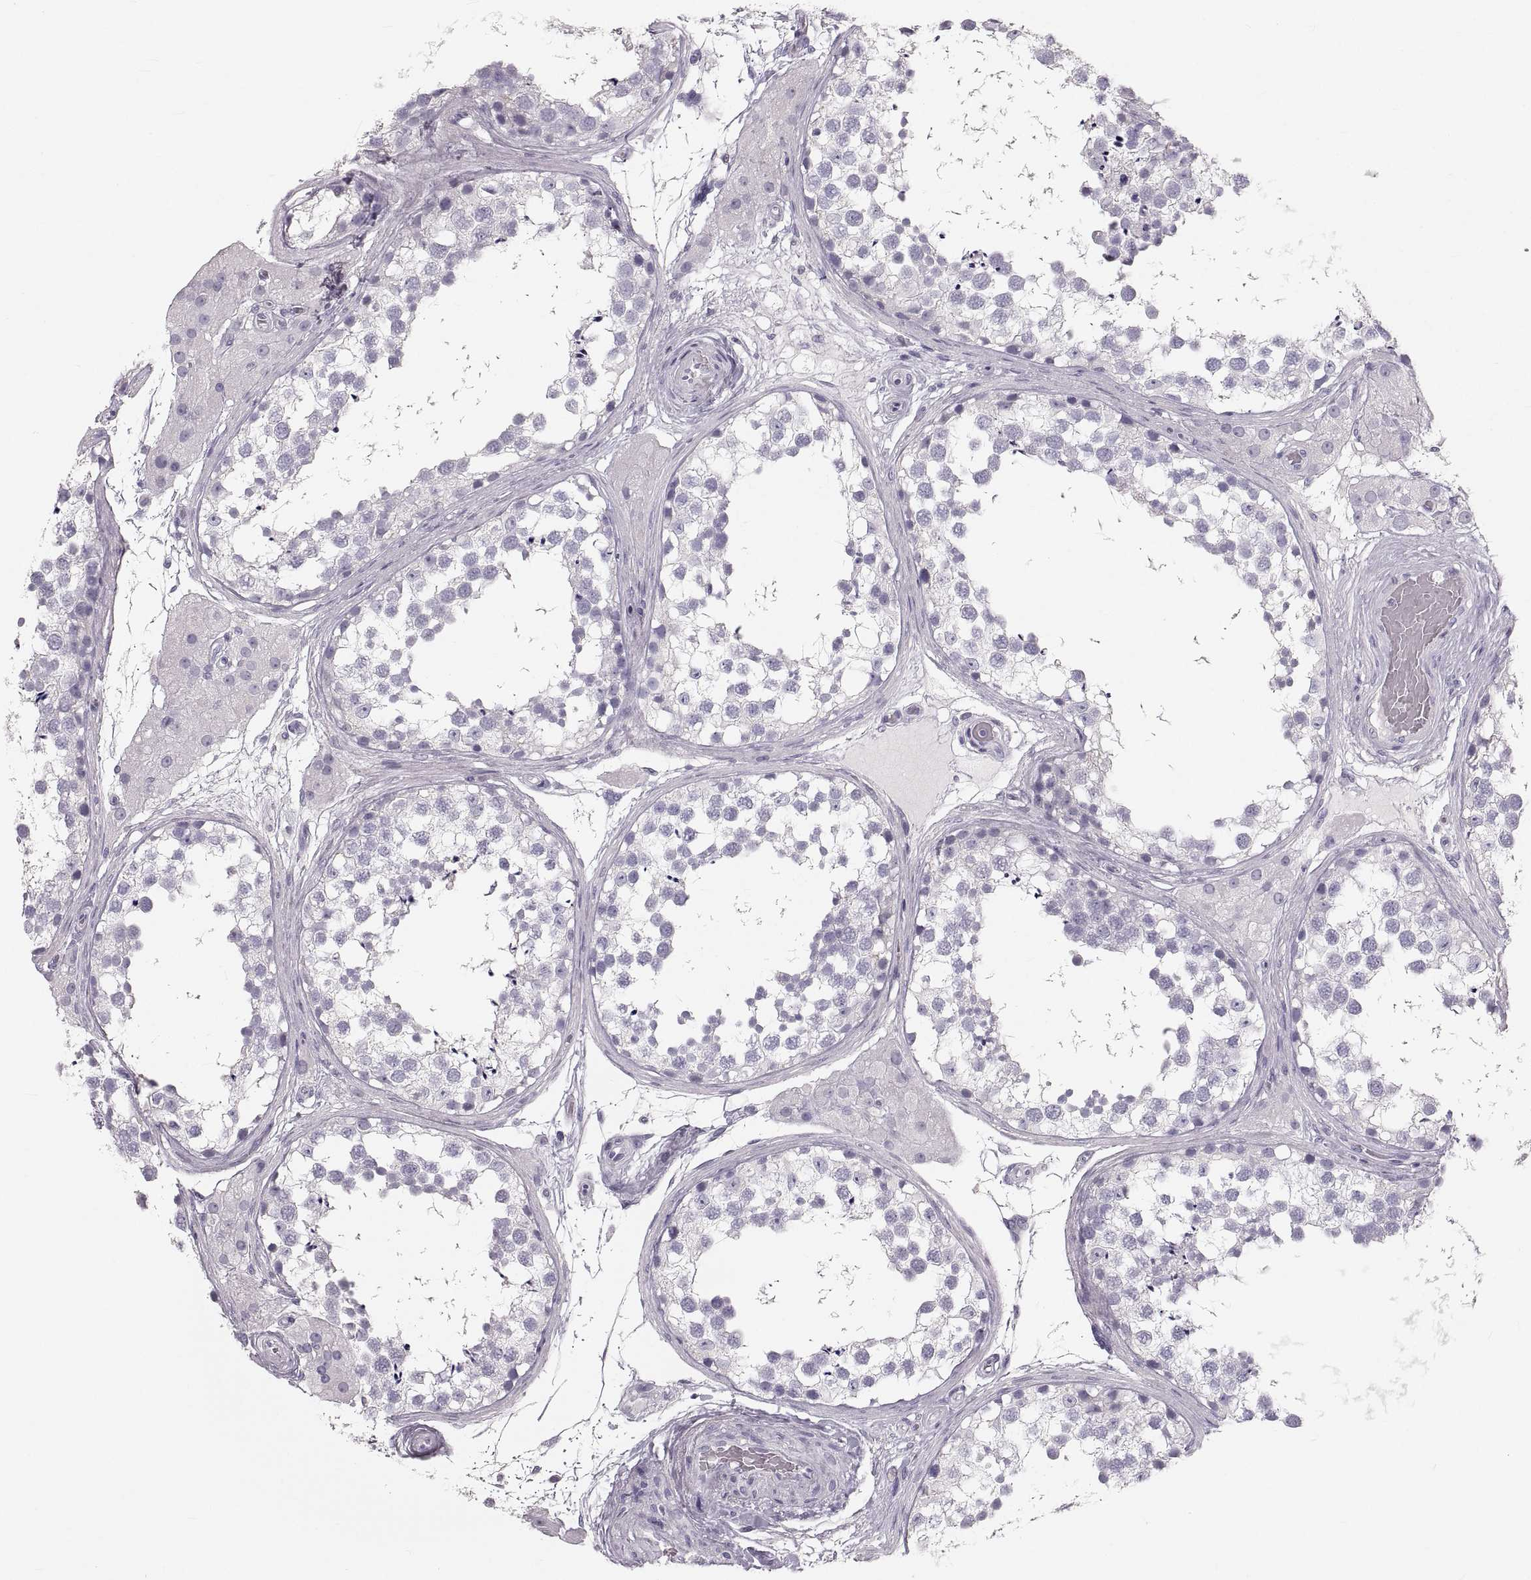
{"staining": {"intensity": "negative", "quantity": "none", "location": "none"}, "tissue": "testis", "cell_type": "Cells in seminiferous ducts", "image_type": "normal", "snomed": [{"axis": "morphology", "description": "Normal tissue, NOS"}, {"axis": "morphology", "description": "Seminoma, NOS"}, {"axis": "topography", "description": "Testis"}], "caption": "Micrograph shows no significant protein positivity in cells in seminiferous ducts of benign testis. The staining was performed using DAB (3,3'-diaminobenzidine) to visualize the protein expression in brown, while the nuclei were stained in blue with hematoxylin (Magnification: 20x).", "gene": "RUNDC3A", "patient": {"sex": "male", "age": 65}}